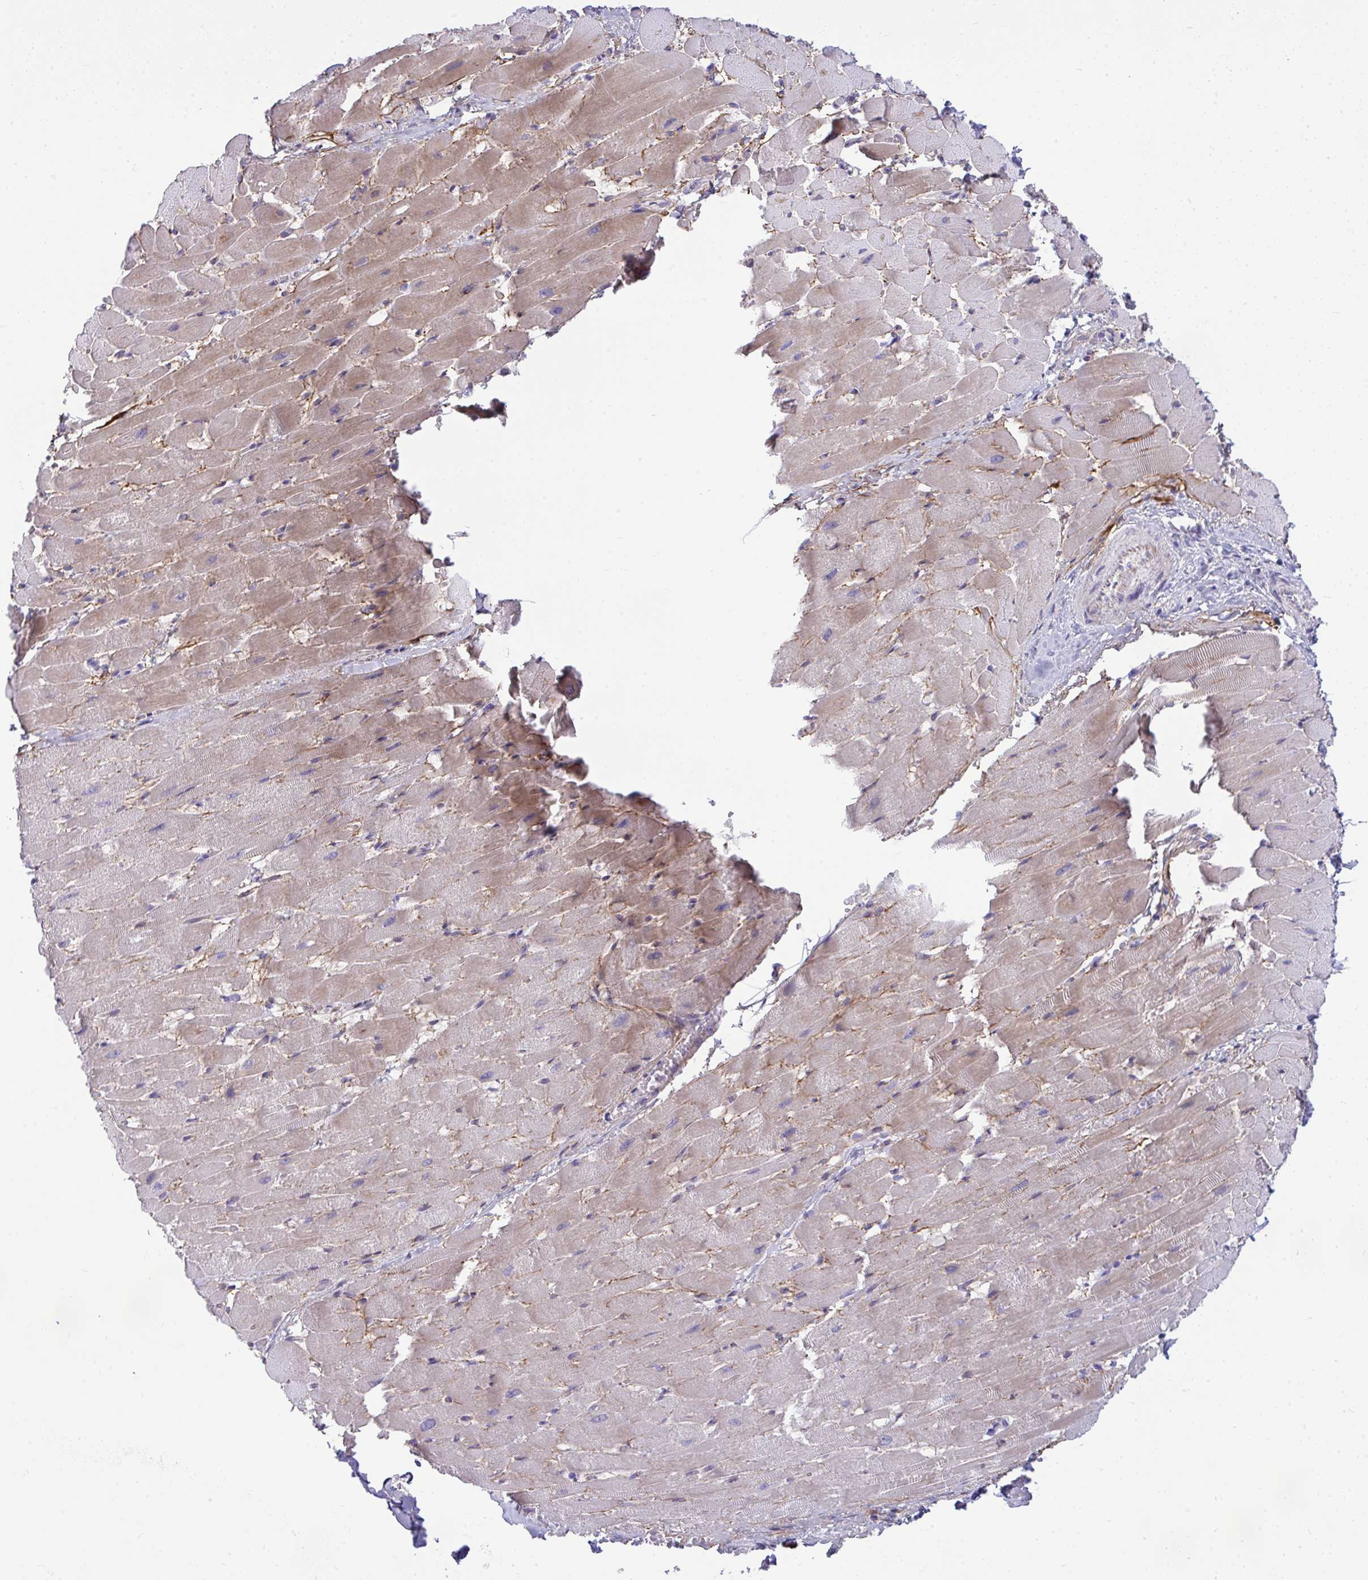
{"staining": {"intensity": "weak", "quantity": "25%-75%", "location": "cytoplasmic/membranous"}, "tissue": "heart muscle", "cell_type": "Cardiomyocytes", "image_type": "normal", "snomed": [{"axis": "morphology", "description": "Normal tissue, NOS"}, {"axis": "topography", "description": "Heart"}], "caption": "Cardiomyocytes show low levels of weak cytoplasmic/membranous positivity in about 25%-75% of cells in unremarkable heart muscle.", "gene": "PIGZ", "patient": {"sex": "male", "age": 37}}